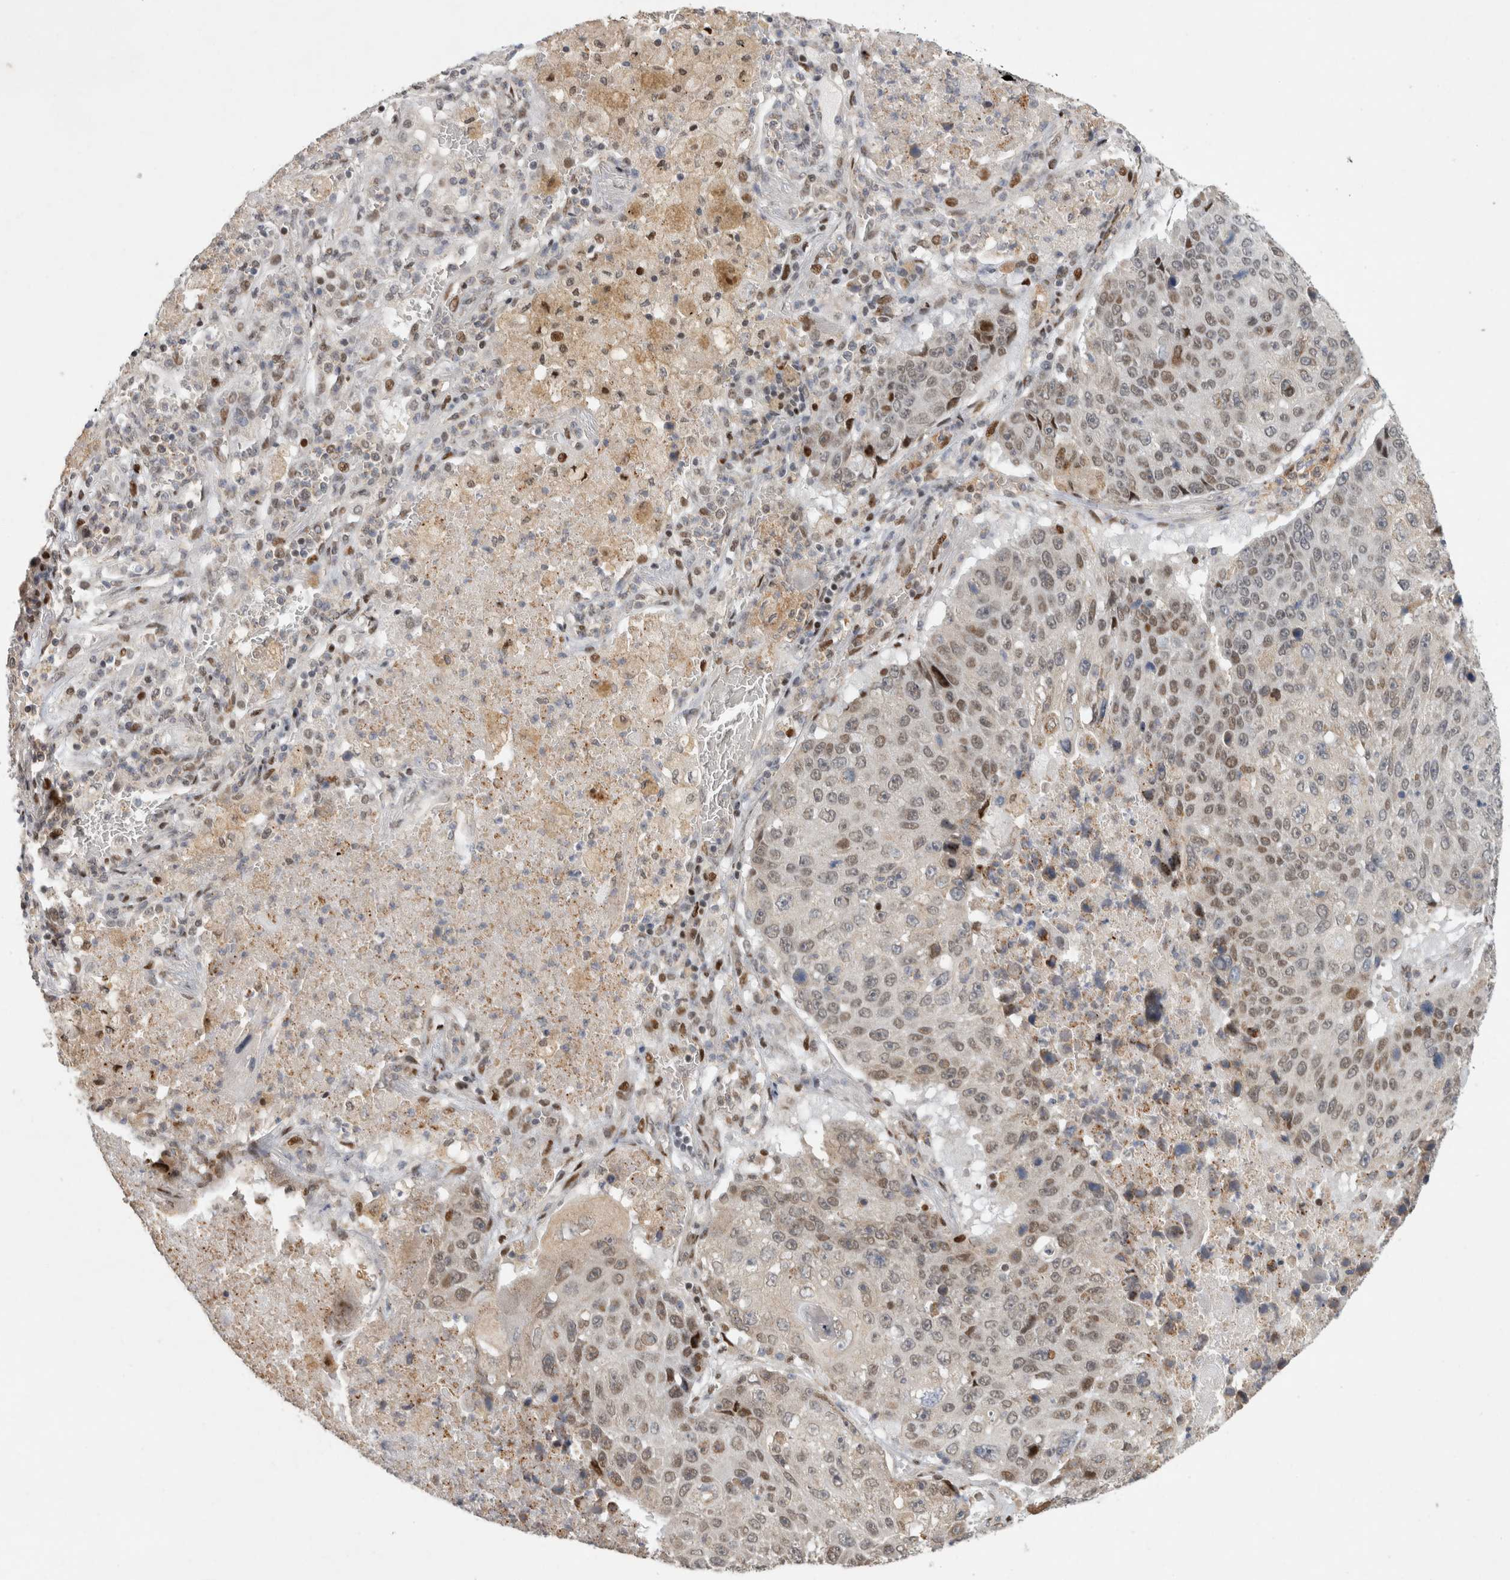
{"staining": {"intensity": "moderate", "quantity": "25%-75%", "location": "nuclear"}, "tissue": "lung cancer", "cell_type": "Tumor cells", "image_type": "cancer", "snomed": [{"axis": "morphology", "description": "Squamous cell carcinoma, NOS"}, {"axis": "topography", "description": "Lung"}], "caption": "Squamous cell carcinoma (lung) stained for a protein (brown) displays moderate nuclear positive staining in approximately 25%-75% of tumor cells.", "gene": "C8orf58", "patient": {"sex": "male", "age": 61}}